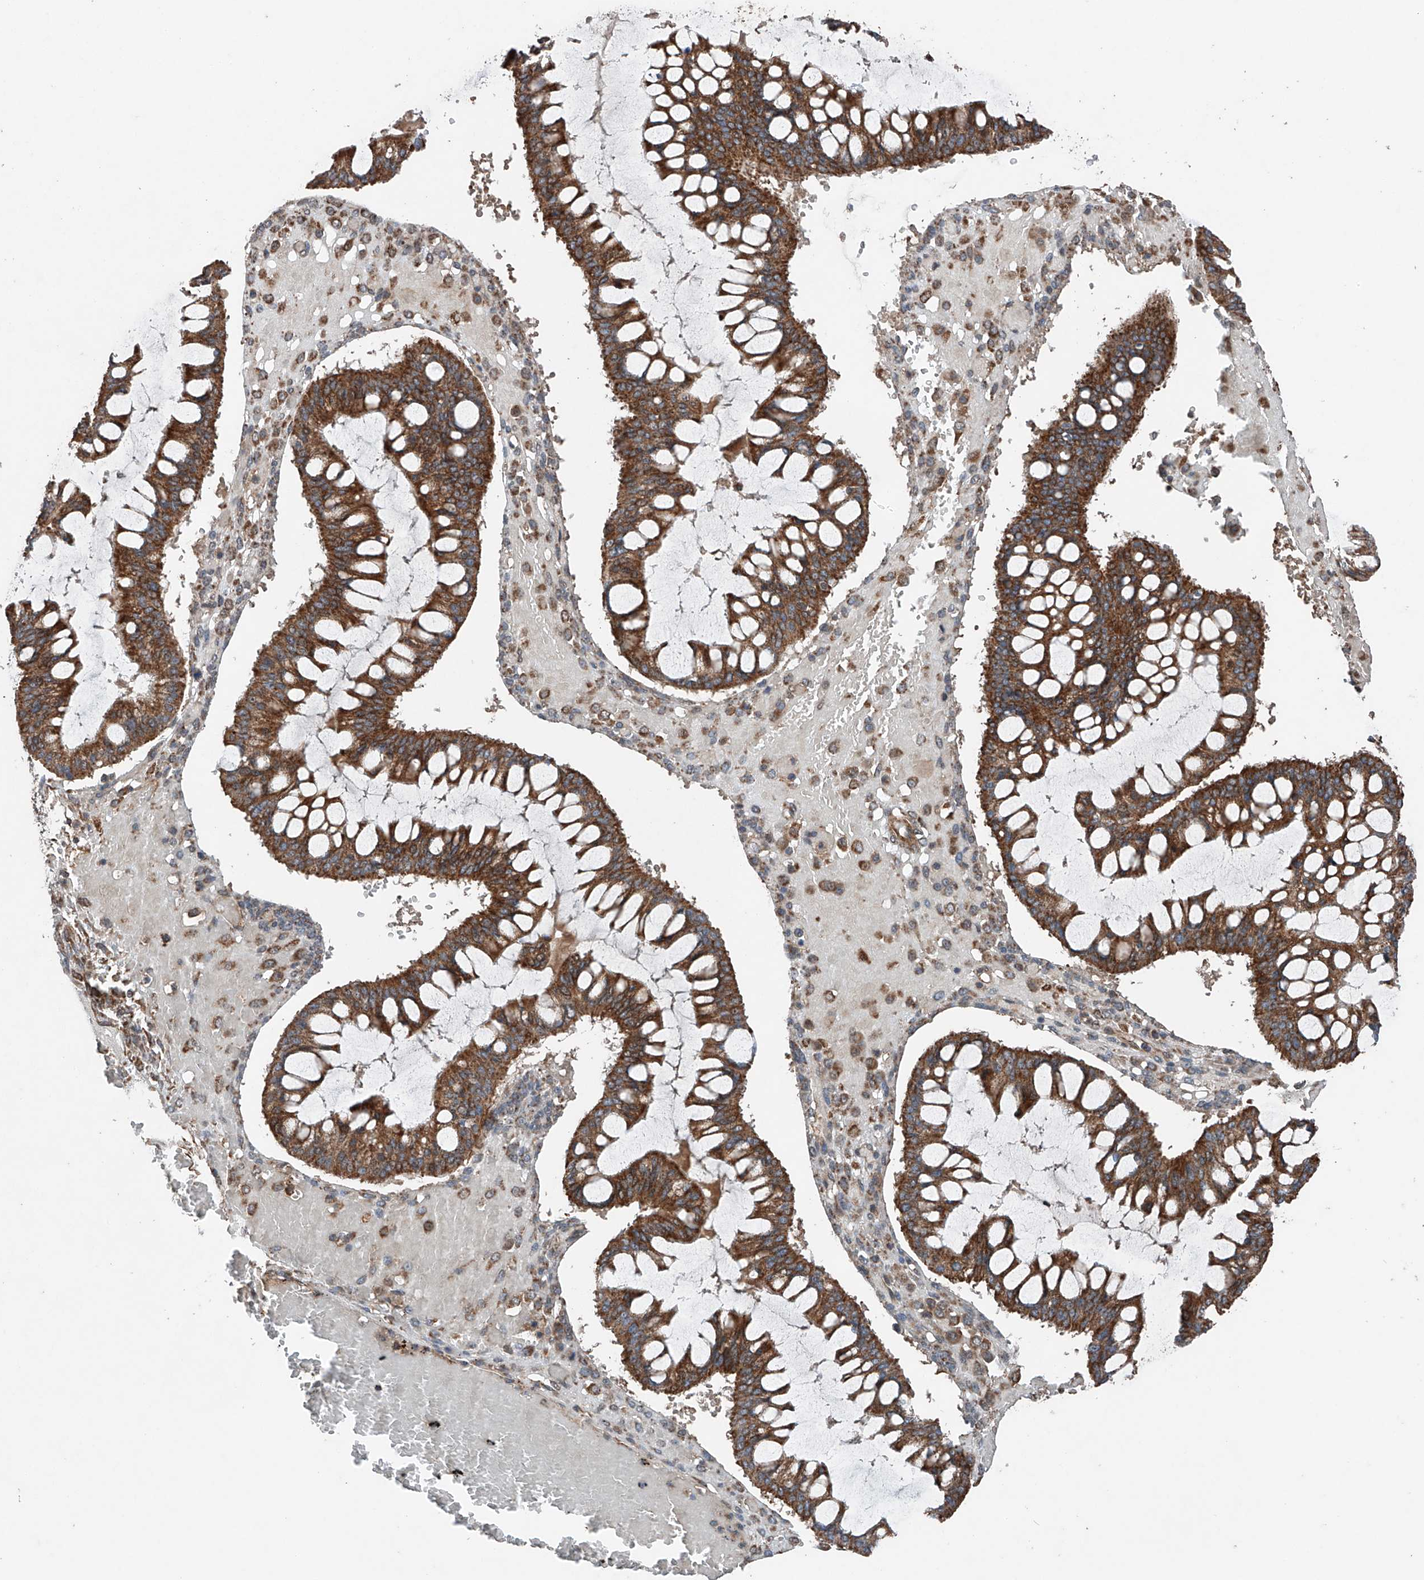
{"staining": {"intensity": "moderate", "quantity": ">75%", "location": "cytoplasmic/membranous"}, "tissue": "ovarian cancer", "cell_type": "Tumor cells", "image_type": "cancer", "snomed": [{"axis": "morphology", "description": "Cystadenocarcinoma, mucinous, NOS"}, {"axis": "topography", "description": "Ovary"}], "caption": "Ovarian cancer tissue exhibits moderate cytoplasmic/membranous positivity in about >75% of tumor cells, visualized by immunohistochemistry. (brown staining indicates protein expression, while blue staining denotes nuclei).", "gene": "AP4B1", "patient": {"sex": "female", "age": 73}}